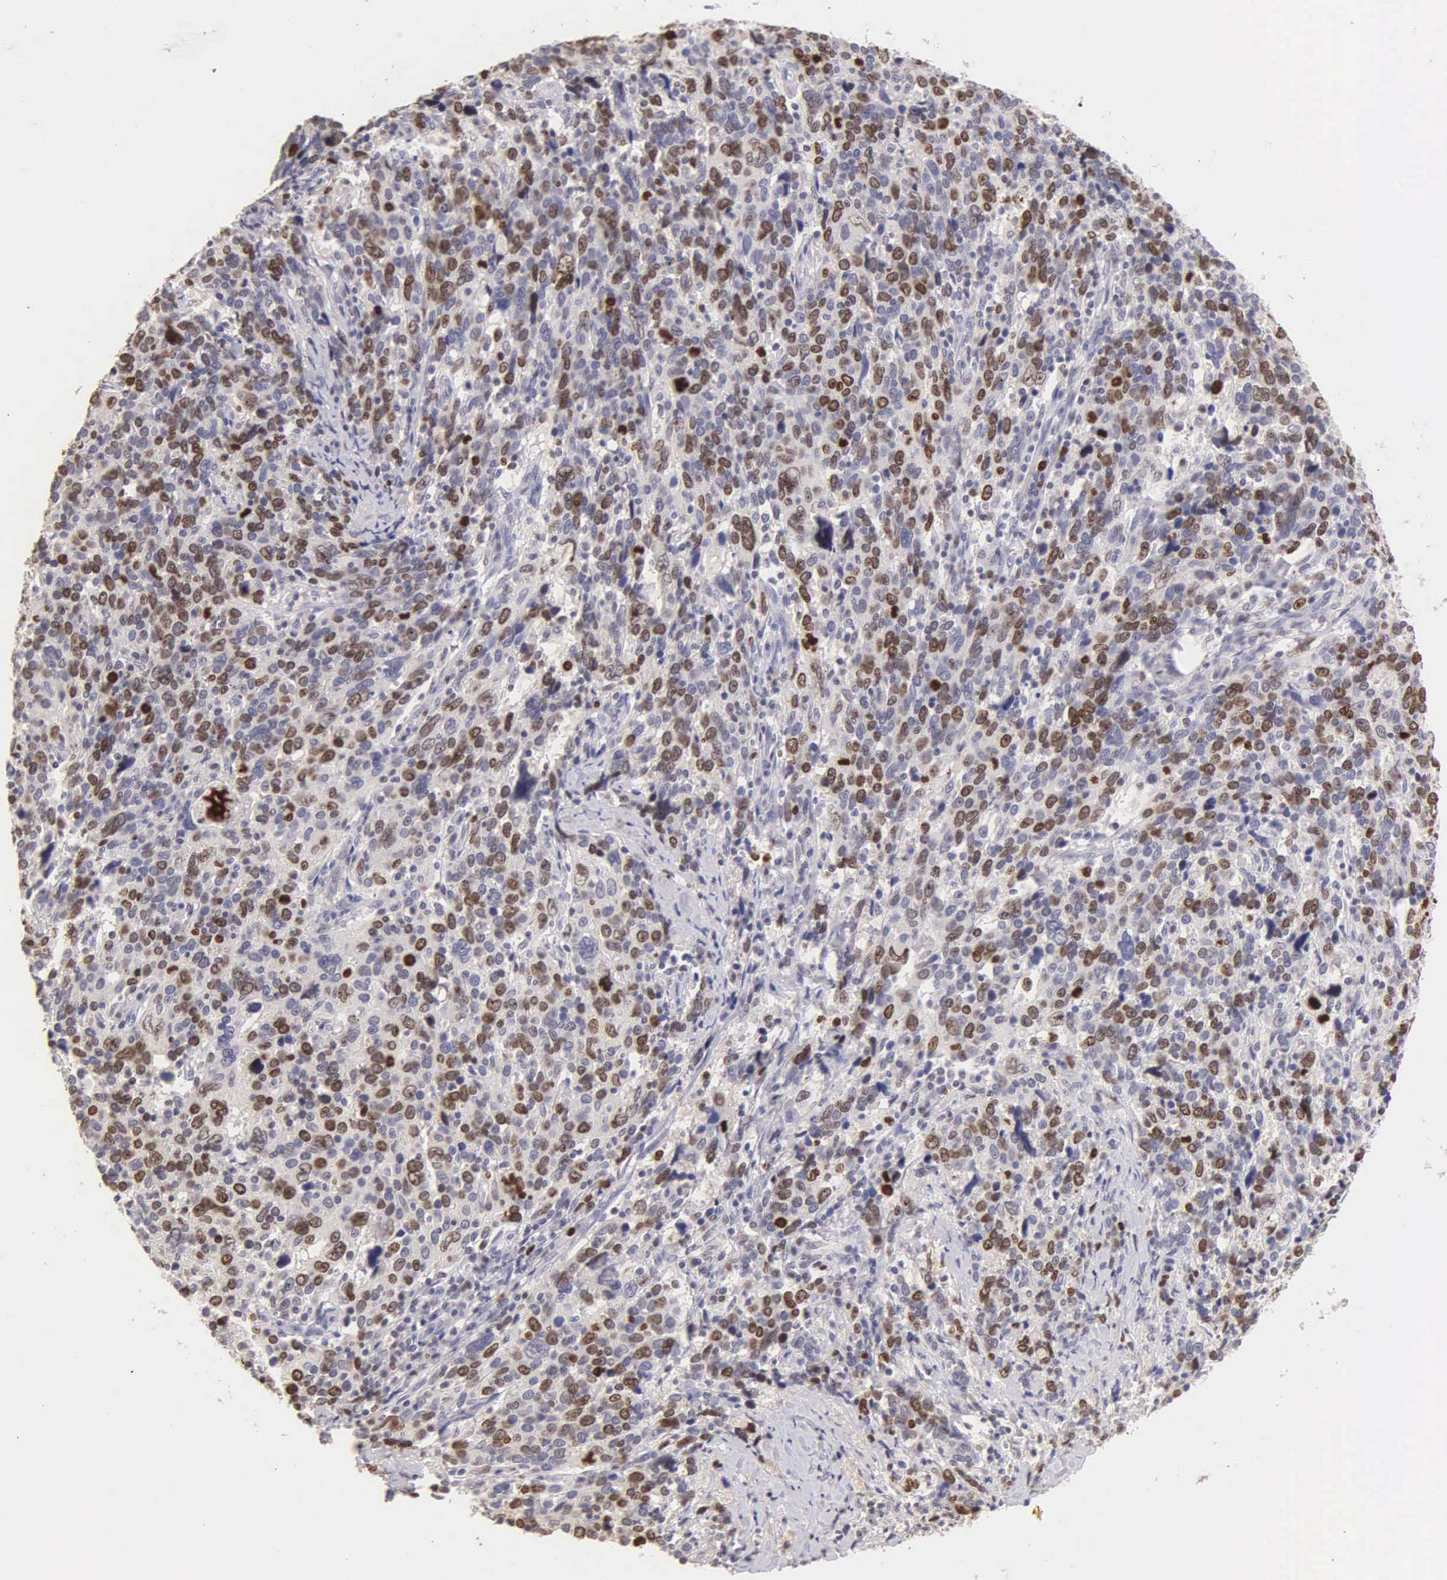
{"staining": {"intensity": "moderate", "quantity": "25%-75%", "location": "nuclear"}, "tissue": "cervical cancer", "cell_type": "Tumor cells", "image_type": "cancer", "snomed": [{"axis": "morphology", "description": "Squamous cell carcinoma, NOS"}, {"axis": "topography", "description": "Cervix"}], "caption": "Human squamous cell carcinoma (cervical) stained for a protein (brown) exhibits moderate nuclear positive expression in about 25%-75% of tumor cells.", "gene": "MKI67", "patient": {"sex": "female", "age": 41}}